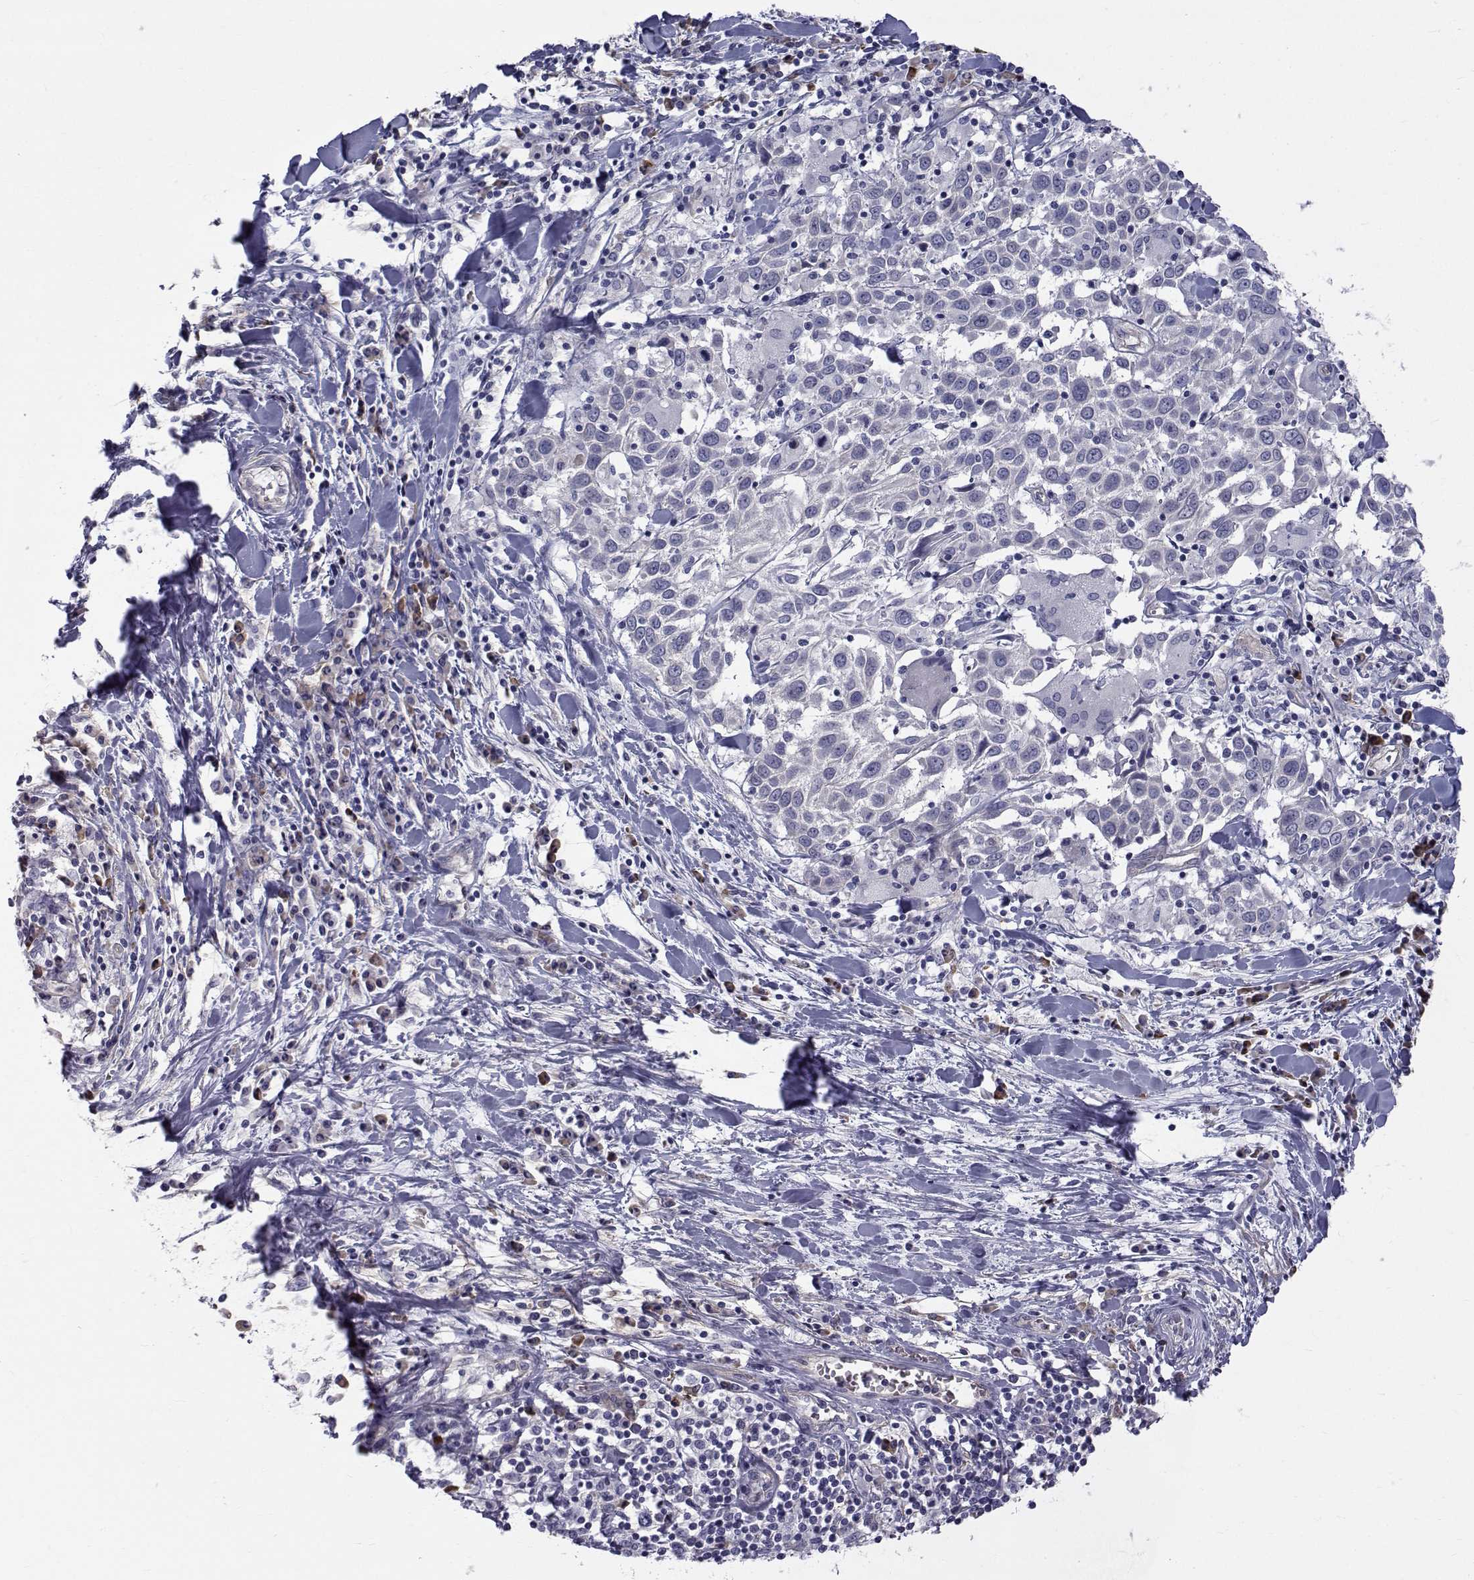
{"staining": {"intensity": "negative", "quantity": "none", "location": "none"}, "tissue": "lung cancer", "cell_type": "Tumor cells", "image_type": "cancer", "snomed": [{"axis": "morphology", "description": "Squamous cell carcinoma, NOS"}, {"axis": "topography", "description": "Lung"}], "caption": "DAB (3,3'-diaminobenzidine) immunohistochemical staining of squamous cell carcinoma (lung) shows no significant staining in tumor cells. The staining was performed using DAB (3,3'-diaminobenzidine) to visualize the protein expression in brown, while the nuclei were stained in blue with hematoxylin (Magnification: 20x).", "gene": "QPCT", "patient": {"sex": "male", "age": 57}}